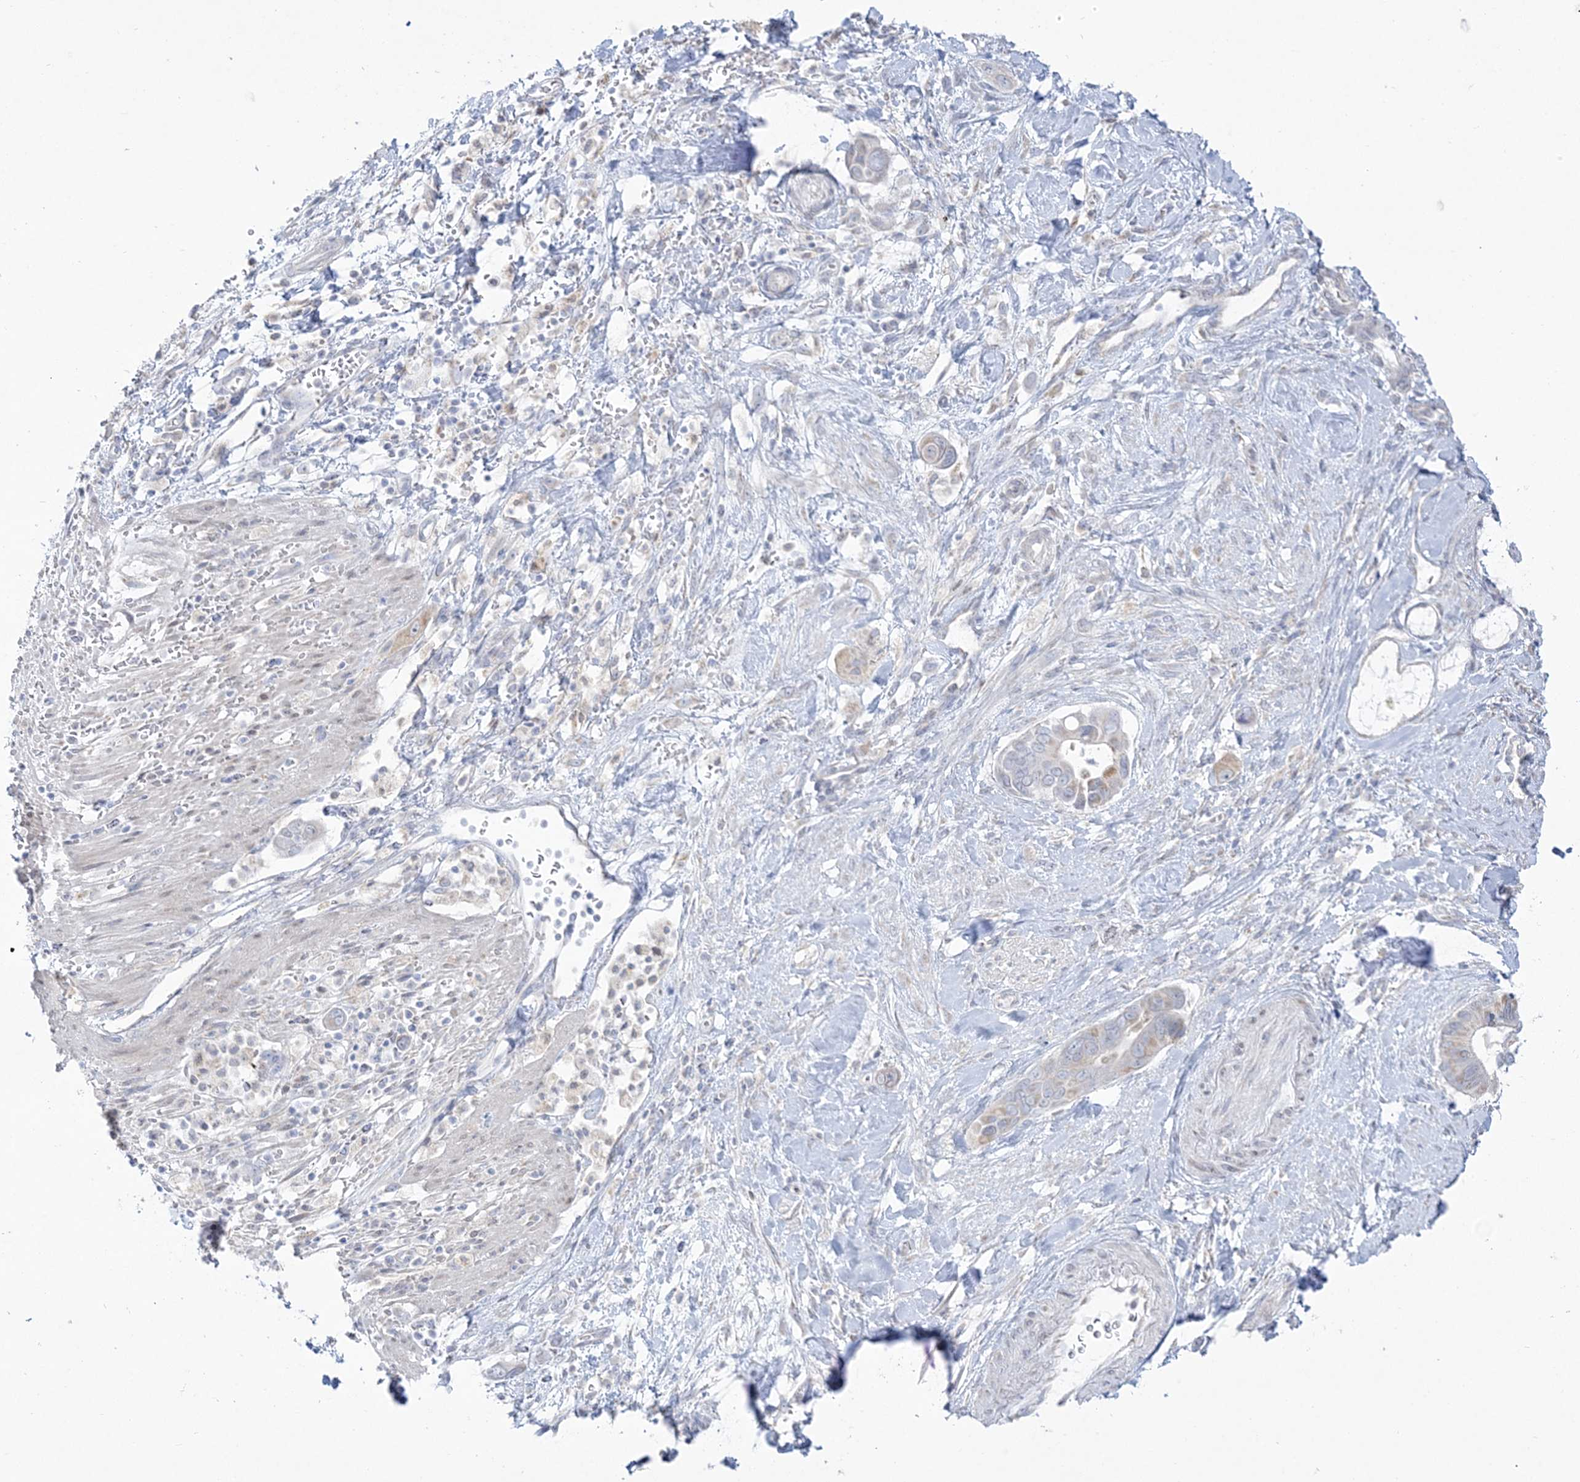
{"staining": {"intensity": "negative", "quantity": "none", "location": "none"}, "tissue": "pancreatic cancer", "cell_type": "Tumor cells", "image_type": "cancer", "snomed": [{"axis": "morphology", "description": "Adenocarcinoma, NOS"}, {"axis": "topography", "description": "Pancreas"}], "caption": "DAB immunohistochemical staining of human adenocarcinoma (pancreatic) shows no significant expression in tumor cells.", "gene": "PCBD1", "patient": {"sex": "male", "age": 68}}